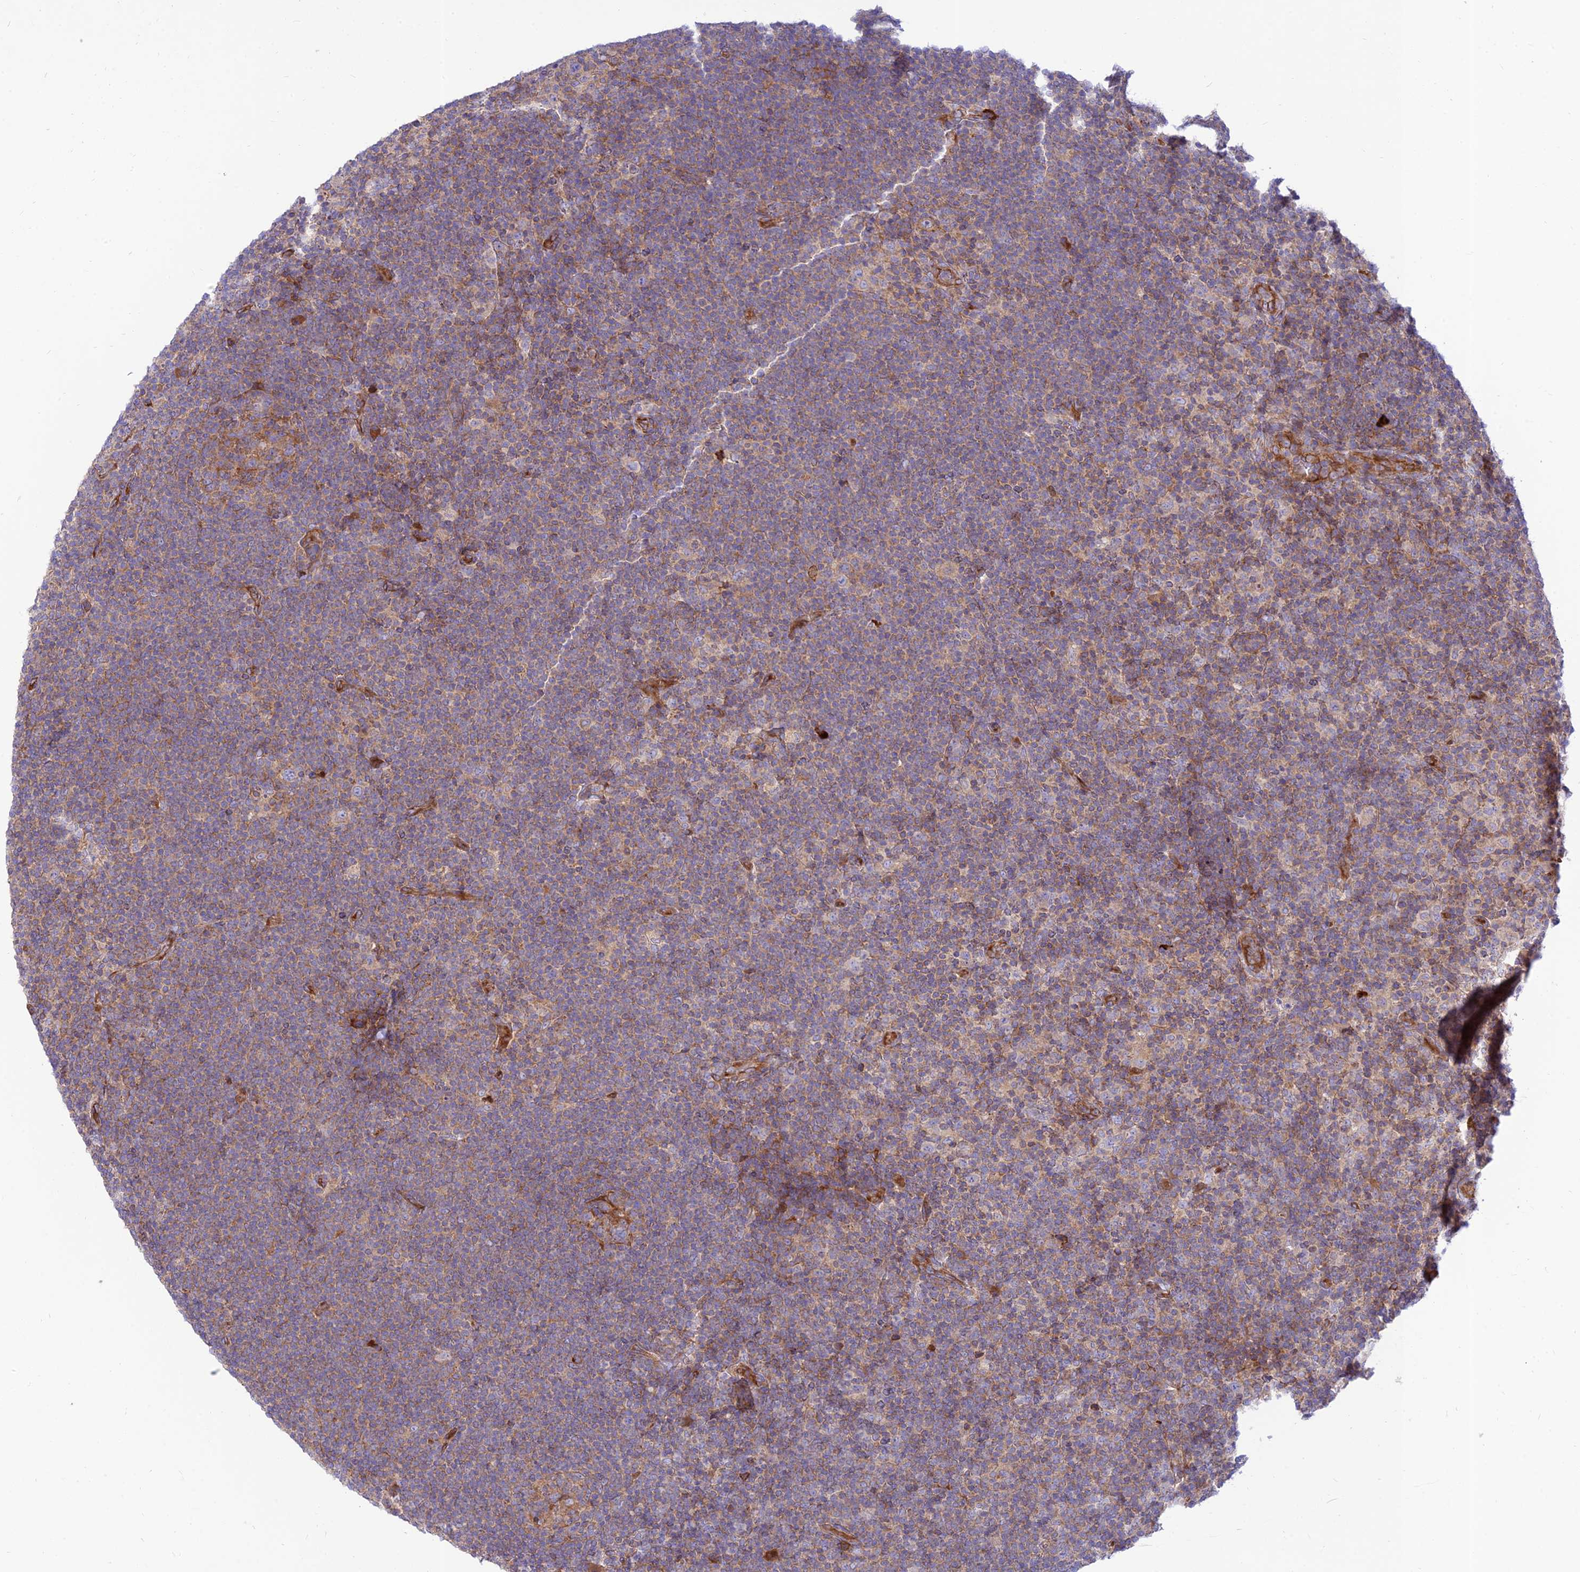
{"staining": {"intensity": "weak", "quantity": "<25%", "location": "cytoplasmic/membranous"}, "tissue": "lymphoma", "cell_type": "Tumor cells", "image_type": "cancer", "snomed": [{"axis": "morphology", "description": "Hodgkin's disease, NOS"}, {"axis": "topography", "description": "Lymph node"}], "caption": "Immunohistochemistry (IHC) histopathology image of human Hodgkin's disease stained for a protein (brown), which shows no positivity in tumor cells.", "gene": "PIMREG", "patient": {"sex": "female", "age": 57}}